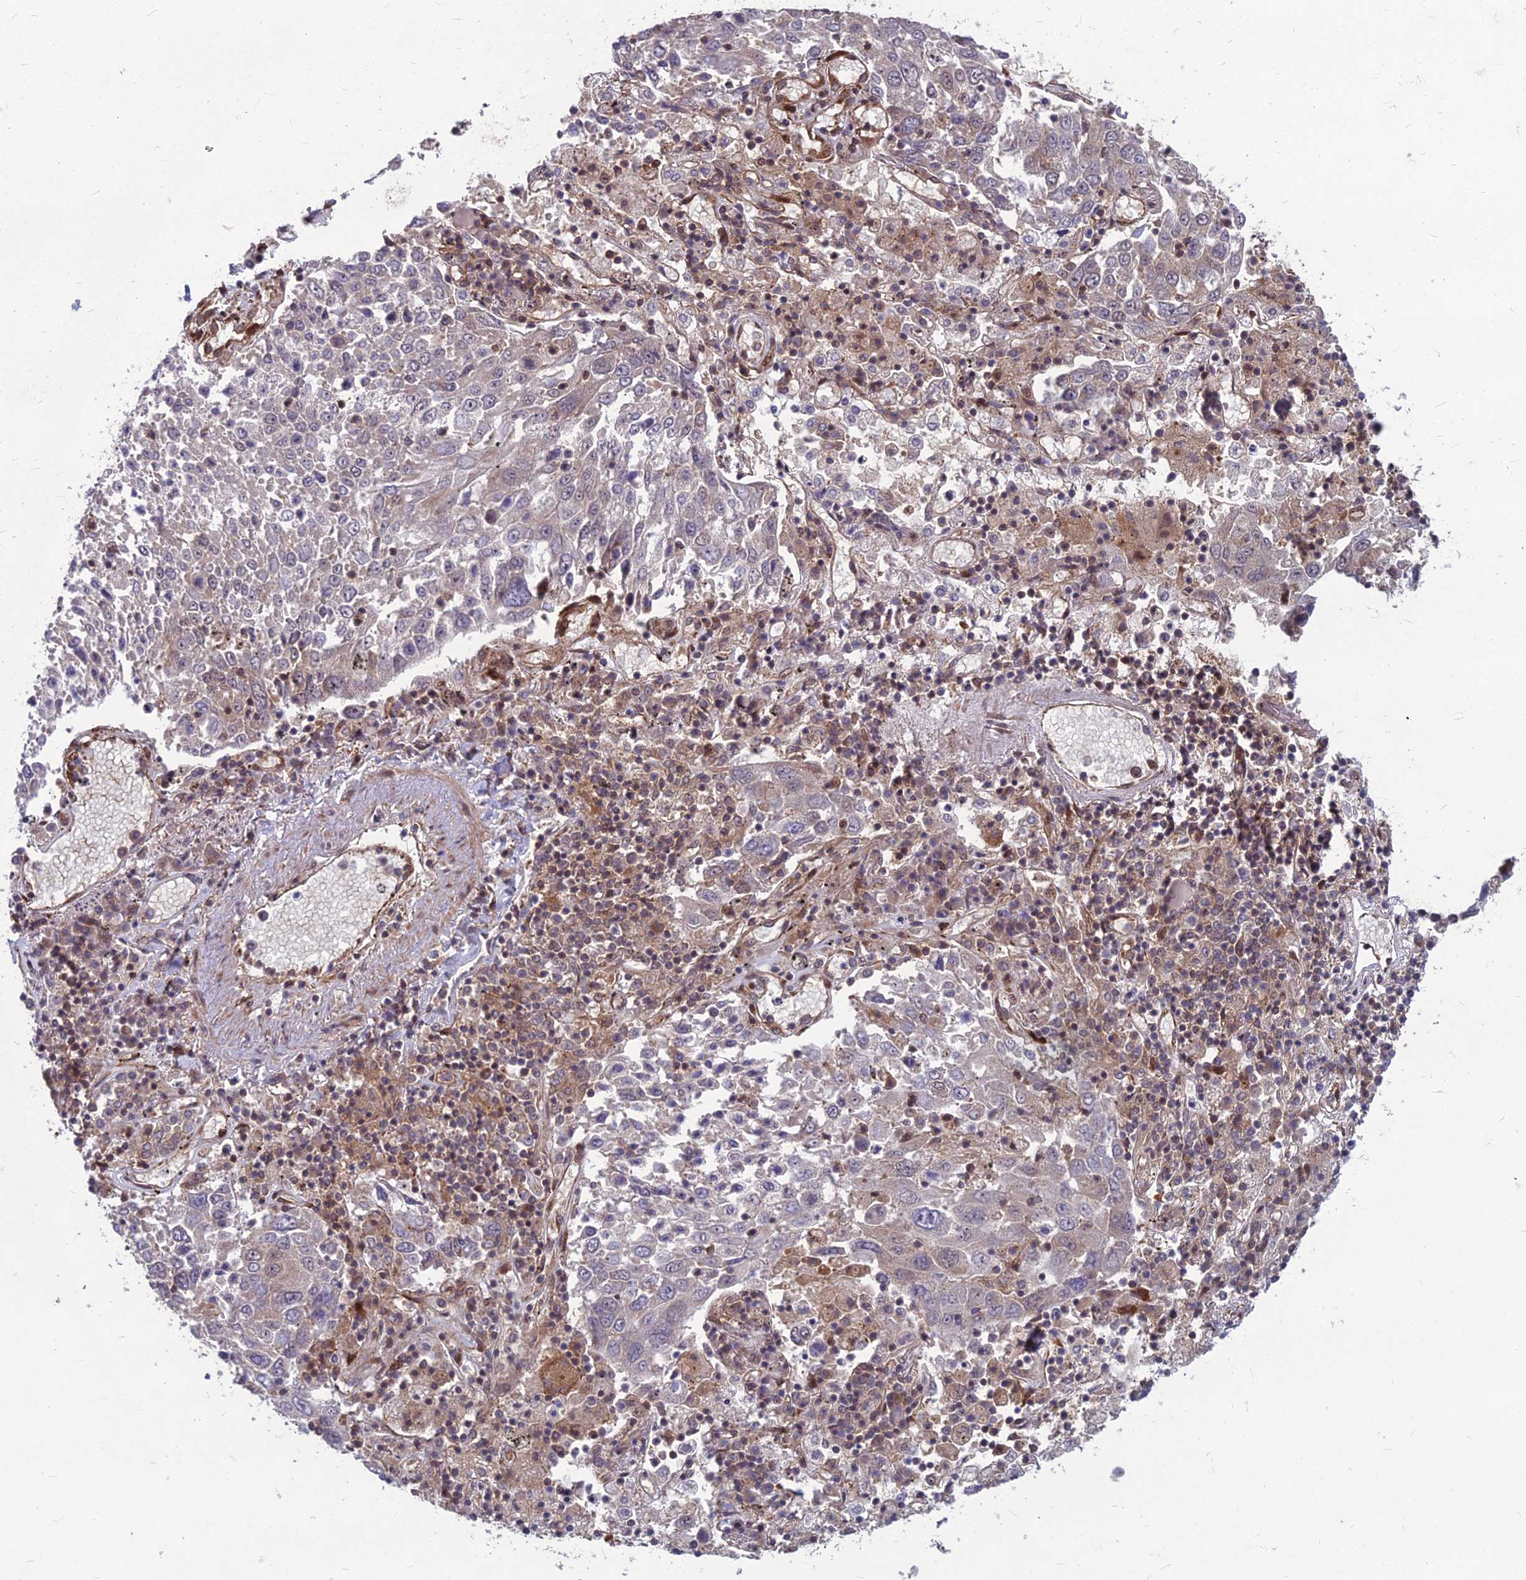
{"staining": {"intensity": "weak", "quantity": "<25%", "location": "cytoplasmic/membranous"}, "tissue": "lung cancer", "cell_type": "Tumor cells", "image_type": "cancer", "snomed": [{"axis": "morphology", "description": "Squamous cell carcinoma, NOS"}, {"axis": "topography", "description": "Lung"}], "caption": "The image reveals no staining of tumor cells in squamous cell carcinoma (lung).", "gene": "MFSD8", "patient": {"sex": "male", "age": 65}}